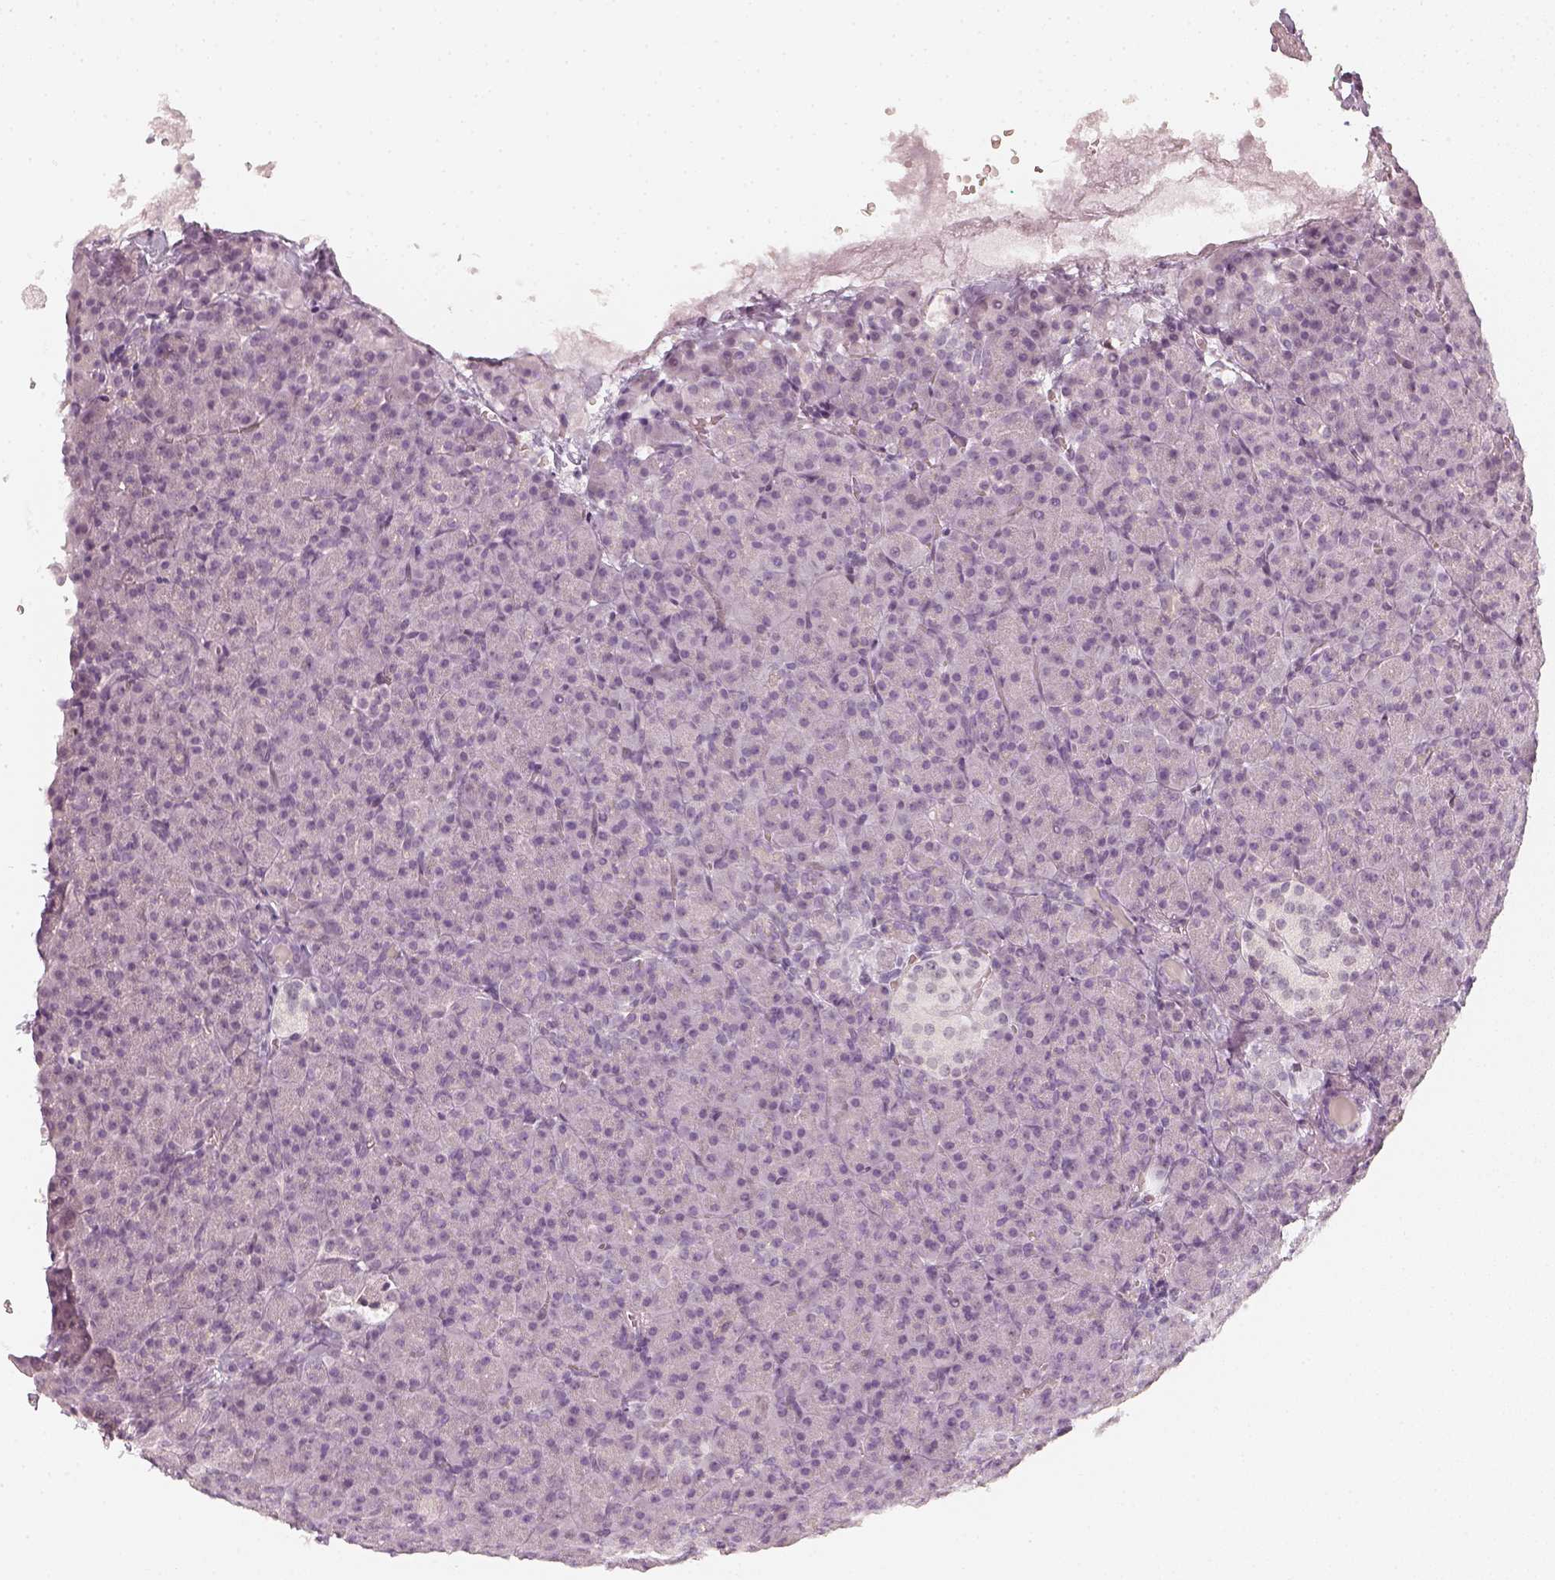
{"staining": {"intensity": "negative", "quantity": "none", "location": "none"}, "tissue": "pancreas", "cell_type": "Exocrine glandular cells", "image_type": "normal", "snomed": [{"axis": "morphology", "description": "Normal tissue, NOS"}, {"axis": "topography", "description": "Pancreas"}], "caption": "DAB (3,3'-diaminobenzidine) immunohistochemical staining of unremarkable human pancreas displays no significant expression in exocrine glandular cells. (Immunohistochemistry, brightfield microscopy, high magnification).", "gene": "KRTAP2", "patient": {"sex": "female", "age": 74}}